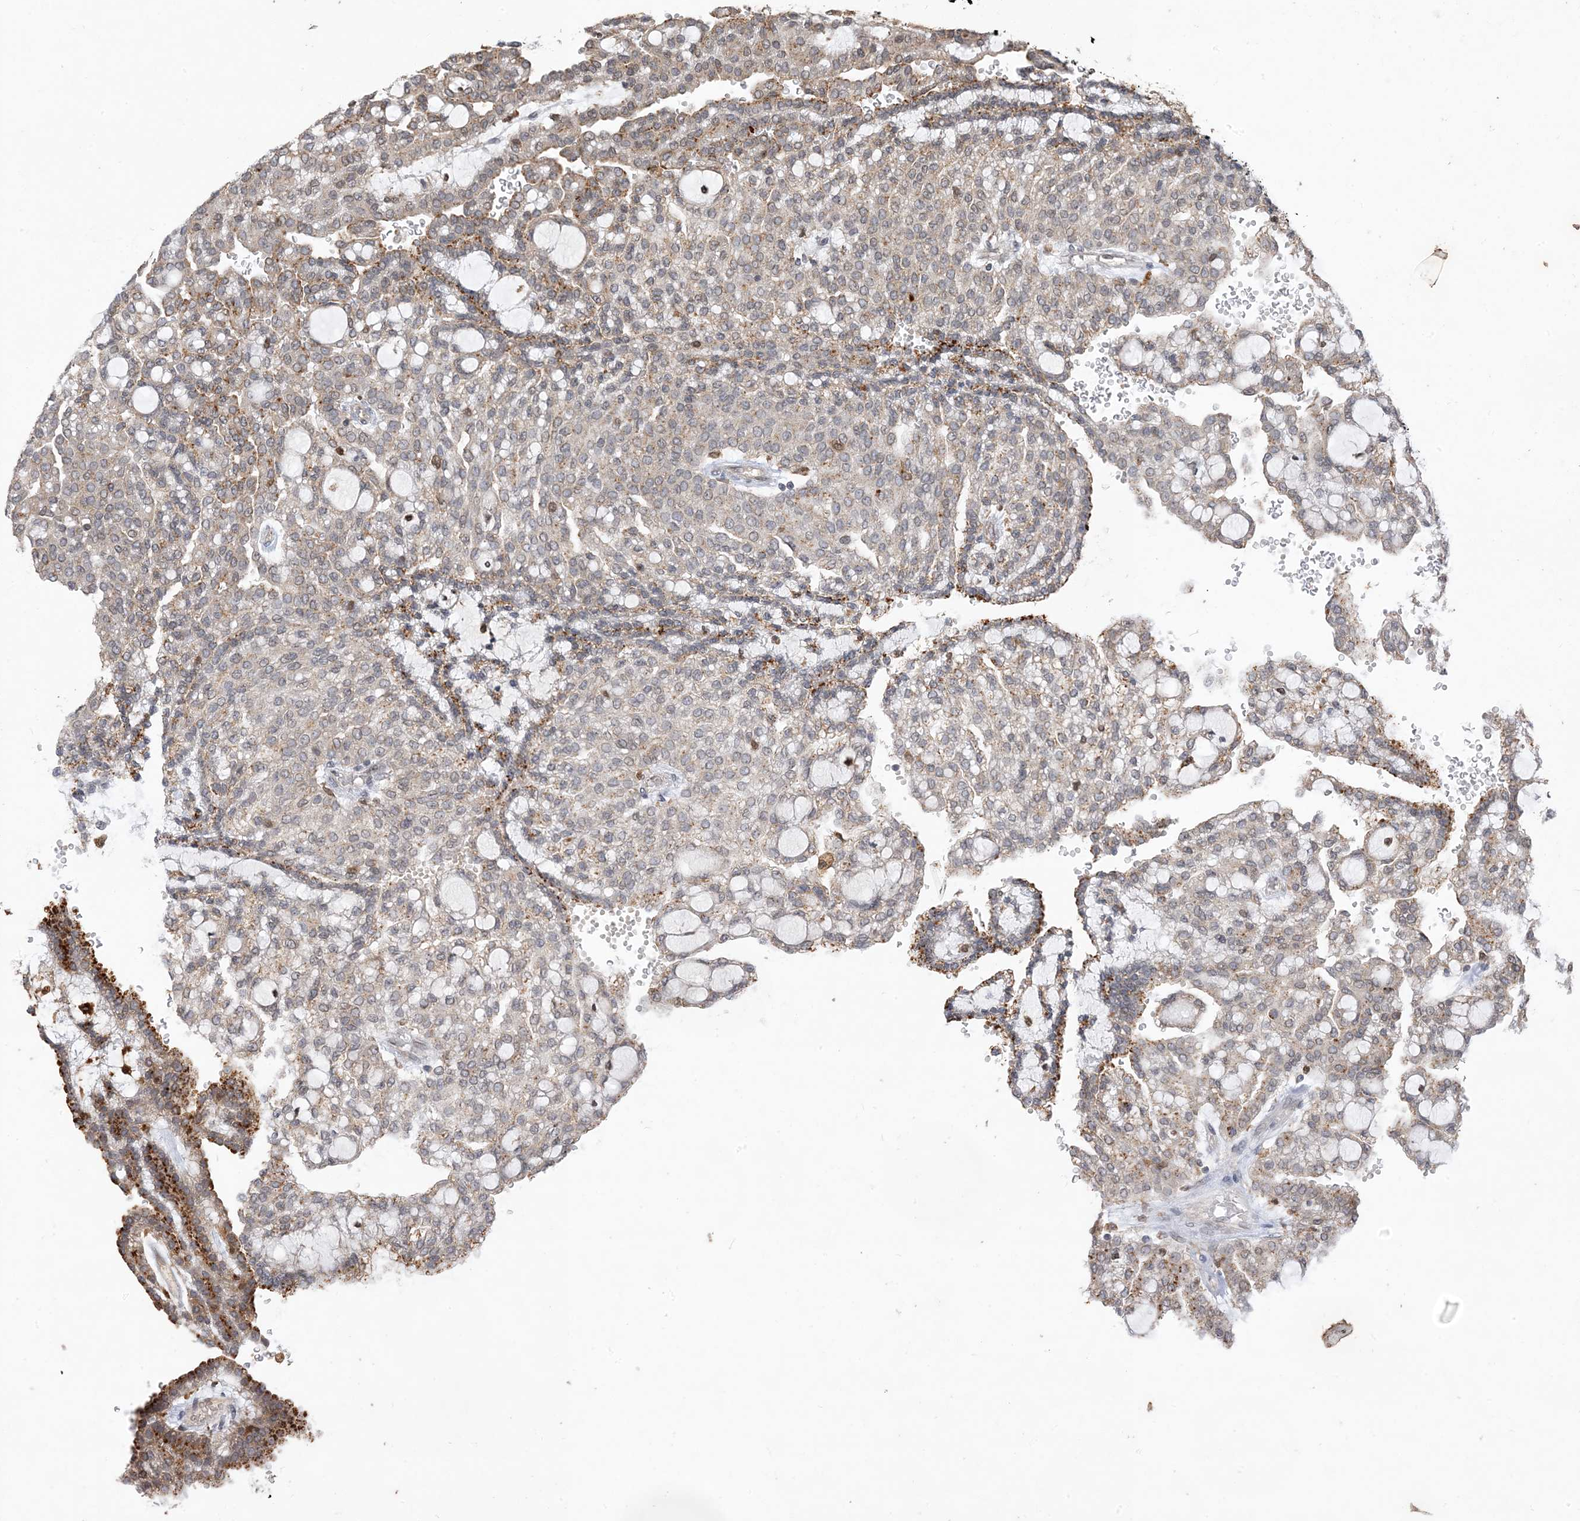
{"staining": {"intensity": "moderate", "quantity": "<25%", "location": "cytoplasmic/membranous"}, "tissue": "renal cancer", "cell_type": "Tumor cells", "image_type": "cancer", "snomed": [{"axis": "morphology", "description": "Adenocarcinoma, NOS"}, {"axis": "topography", "description": "Kidney"}], "caption": "The micrograph displays a brown stain indicating the presence of a protein in the cytoplasmic/membranous of tumor cells in adenocarcinoma (renal).", "gene": "NAGK", "patient": {"sex": "male", "age": 63}}